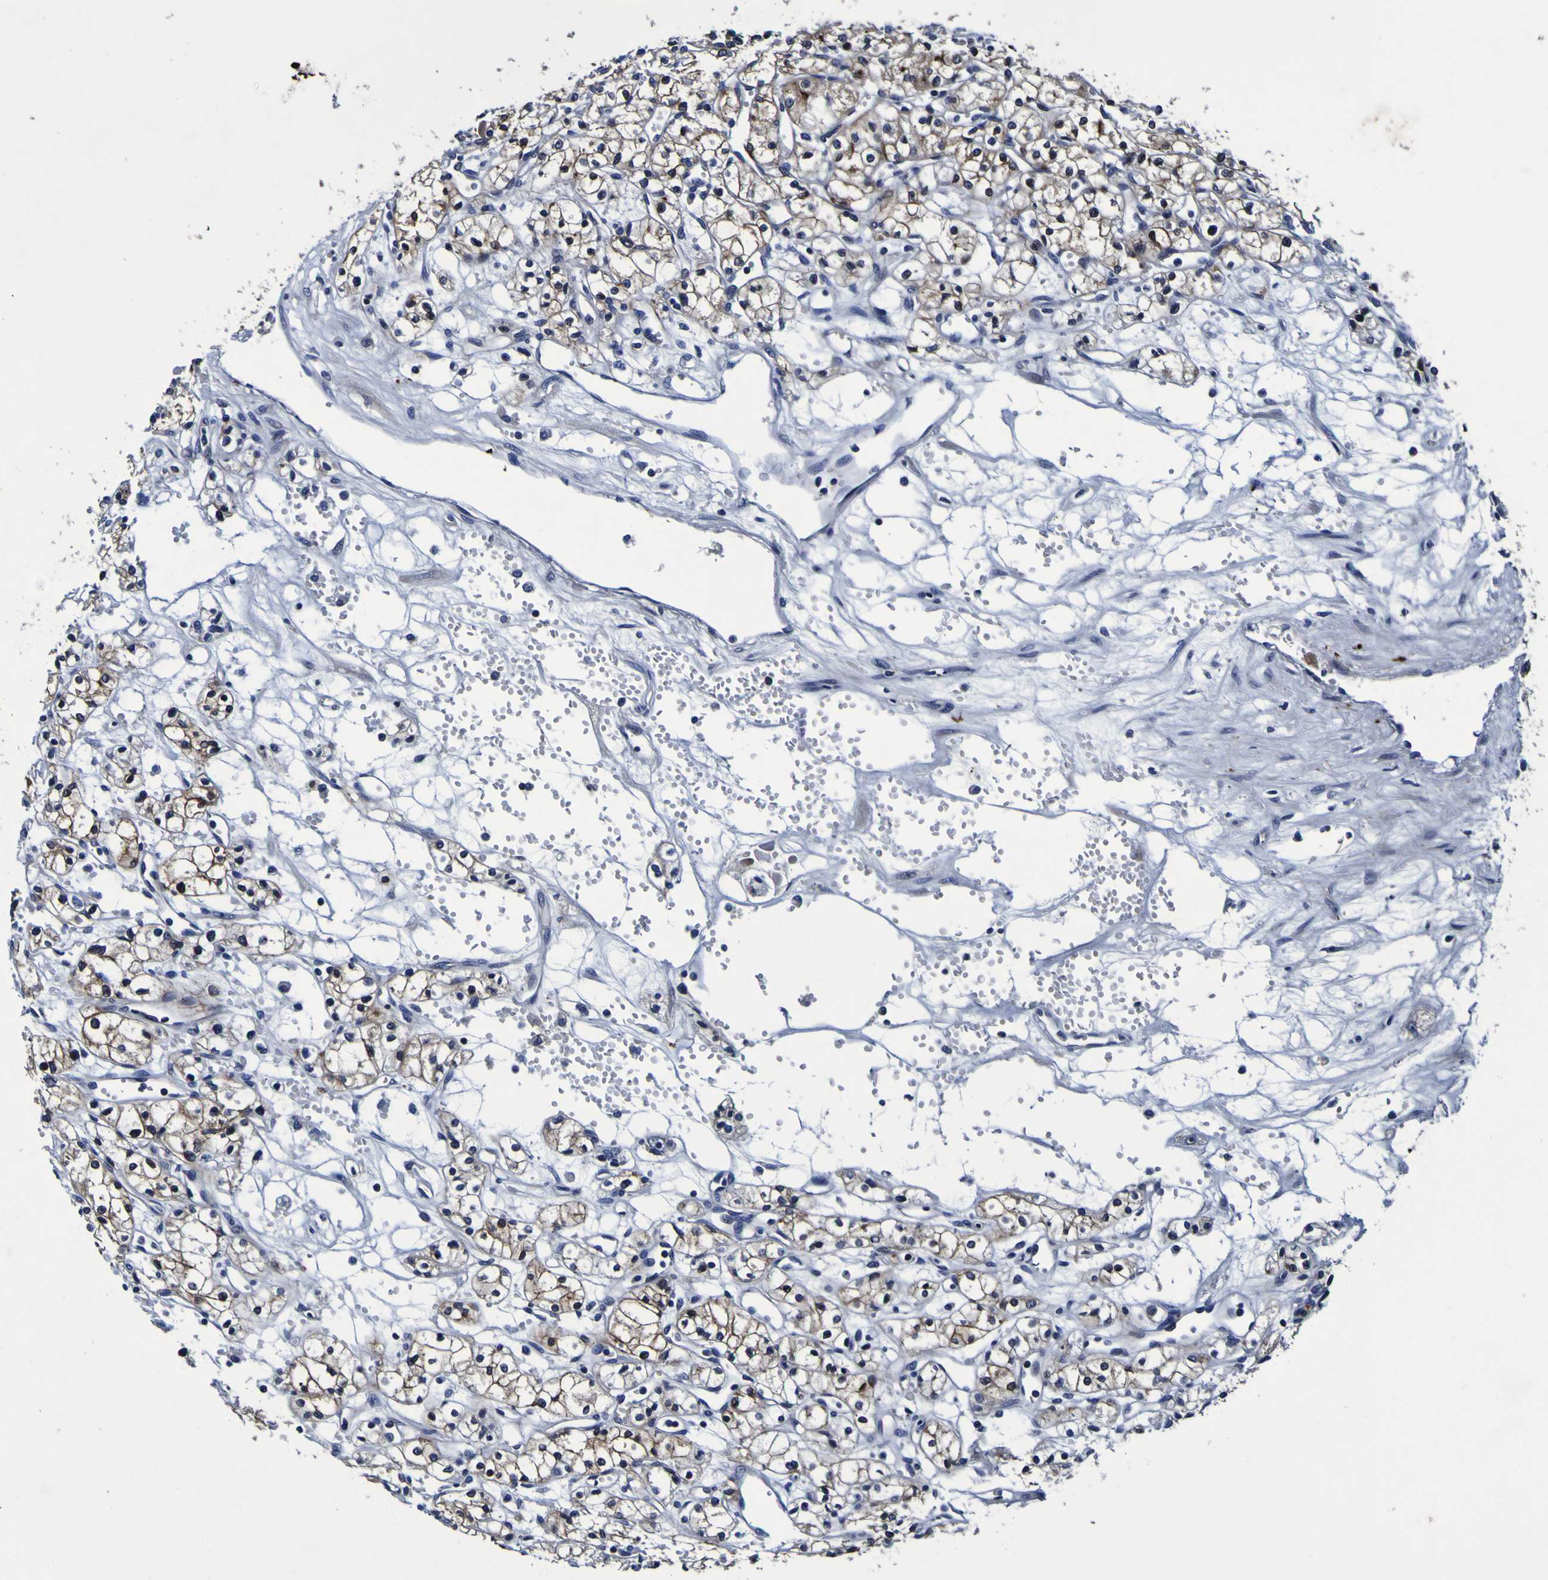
{"staining": {"intensity": "moderate", "quantity": "25%-75%", "location": "cytoplasmic/membranous,nuclear"}, "tissue": "renal cancer", "cell_type": "Tumor cells", "image_type": "cancer", "snomed": [{"axis": "morphology", "description": "Normal tissue, NOS"}, {"axis": "morphology", "description": "Adenocarcinoma, NOS"}, {"axis": "topography", "description": "Kidney"}], "caption": "DAB (3,3'-diaminobenzidine) immunohistochemical staining of renal adenocarcinoma exhibits moderate cytoplasmic/membranous and nuclear protein expression in about 25%-75% of tumor cells.", "gene": "SORCS1", "patient": {"sex": "male", "age": 59}}